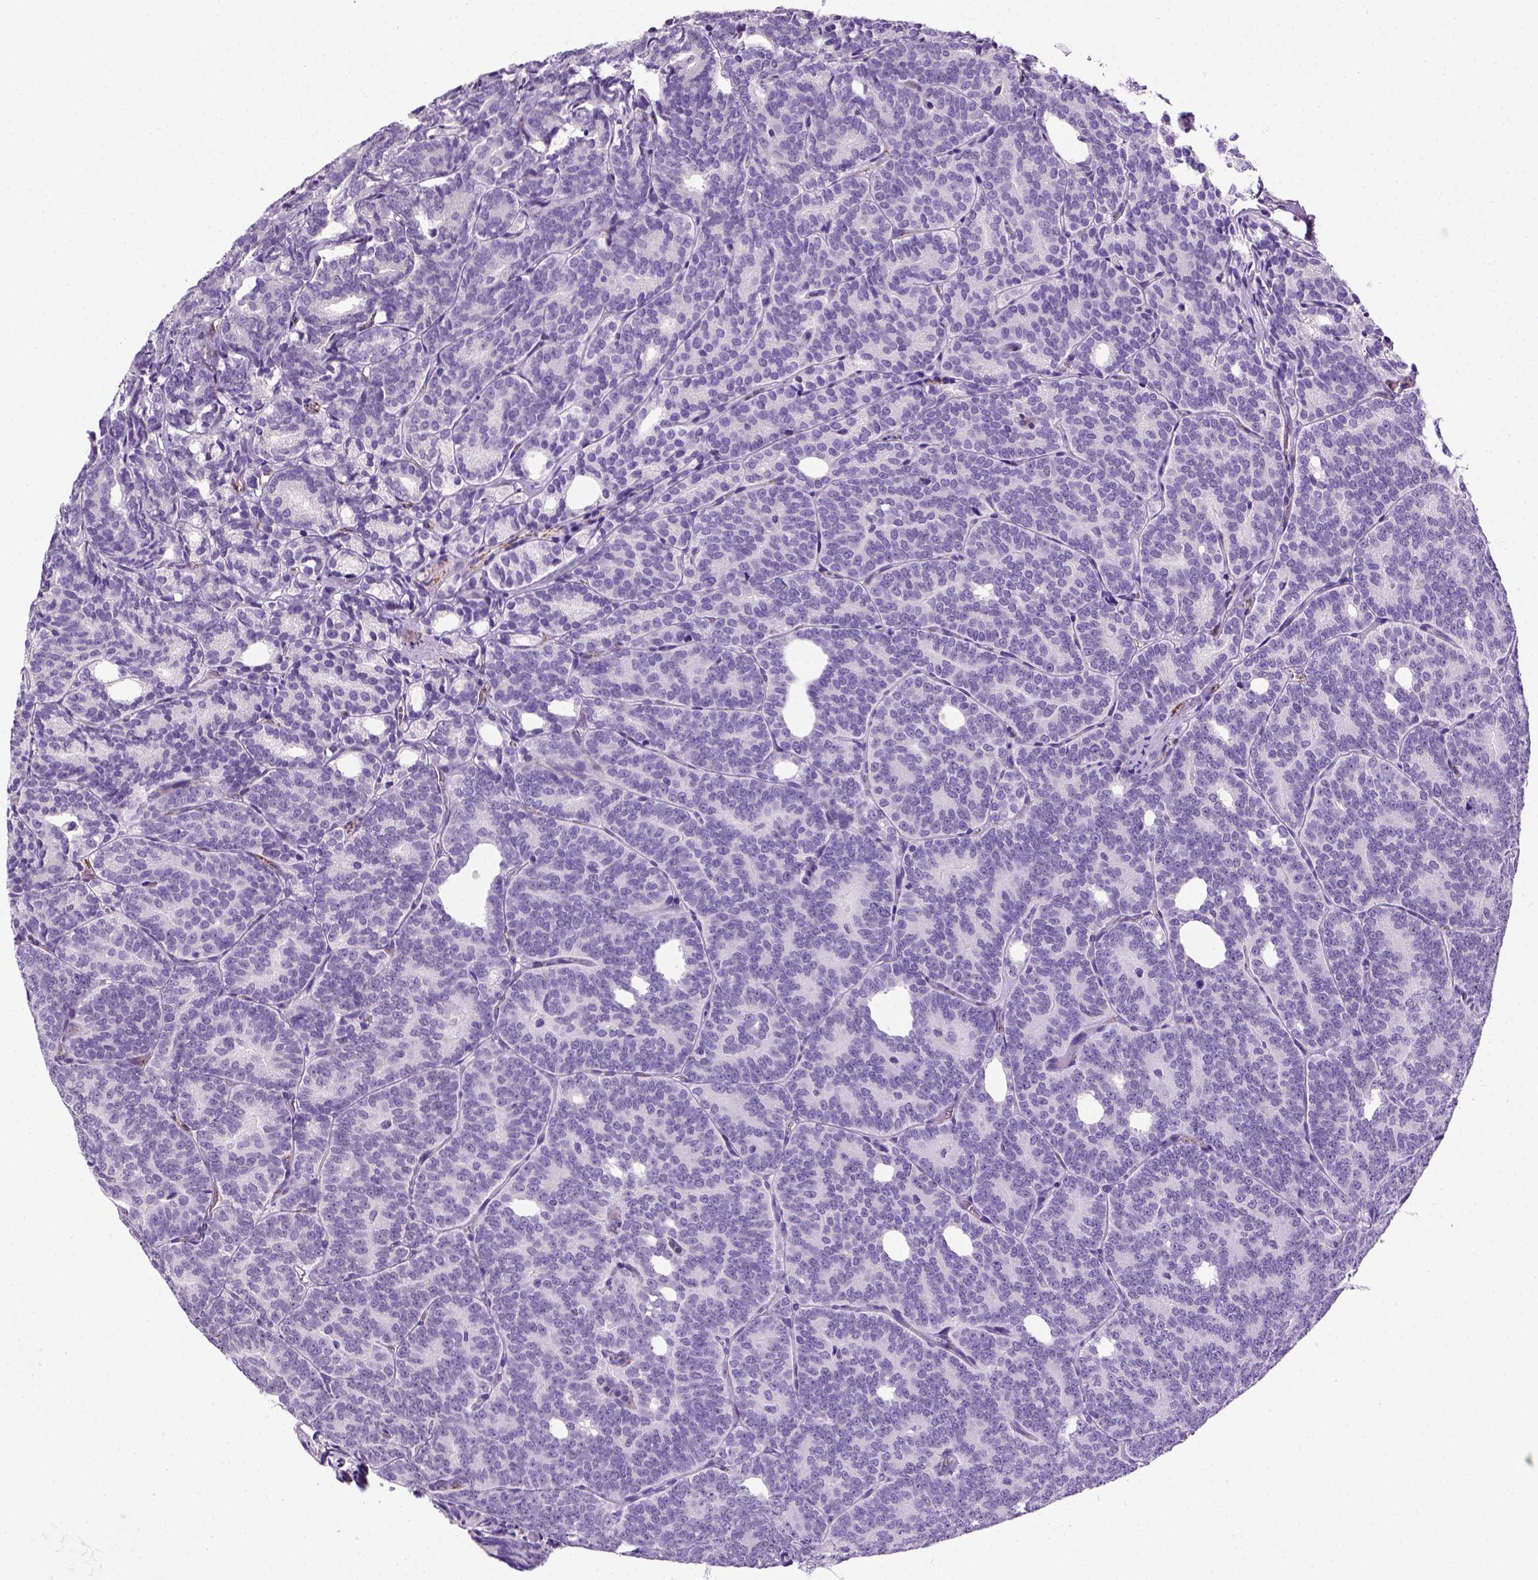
{"staining": {"intensity": "negative", "quantity": "none", "location": "none"}, "tissue": "prostate cancer", "cell_type": "Tumor cells", "image_type": "cancer", "snomed": [{"axis": "morphology", "description": "Adenocarcinoma, High grade"}, {"axis": "topography", "description": "Prostate"}], "caption": "Tumor cells show no significant expression in prostate cancer (adenocarcinoma (high-grade)).", "gene": "VWF", "patient": {"sex": "male", "age": 53}}